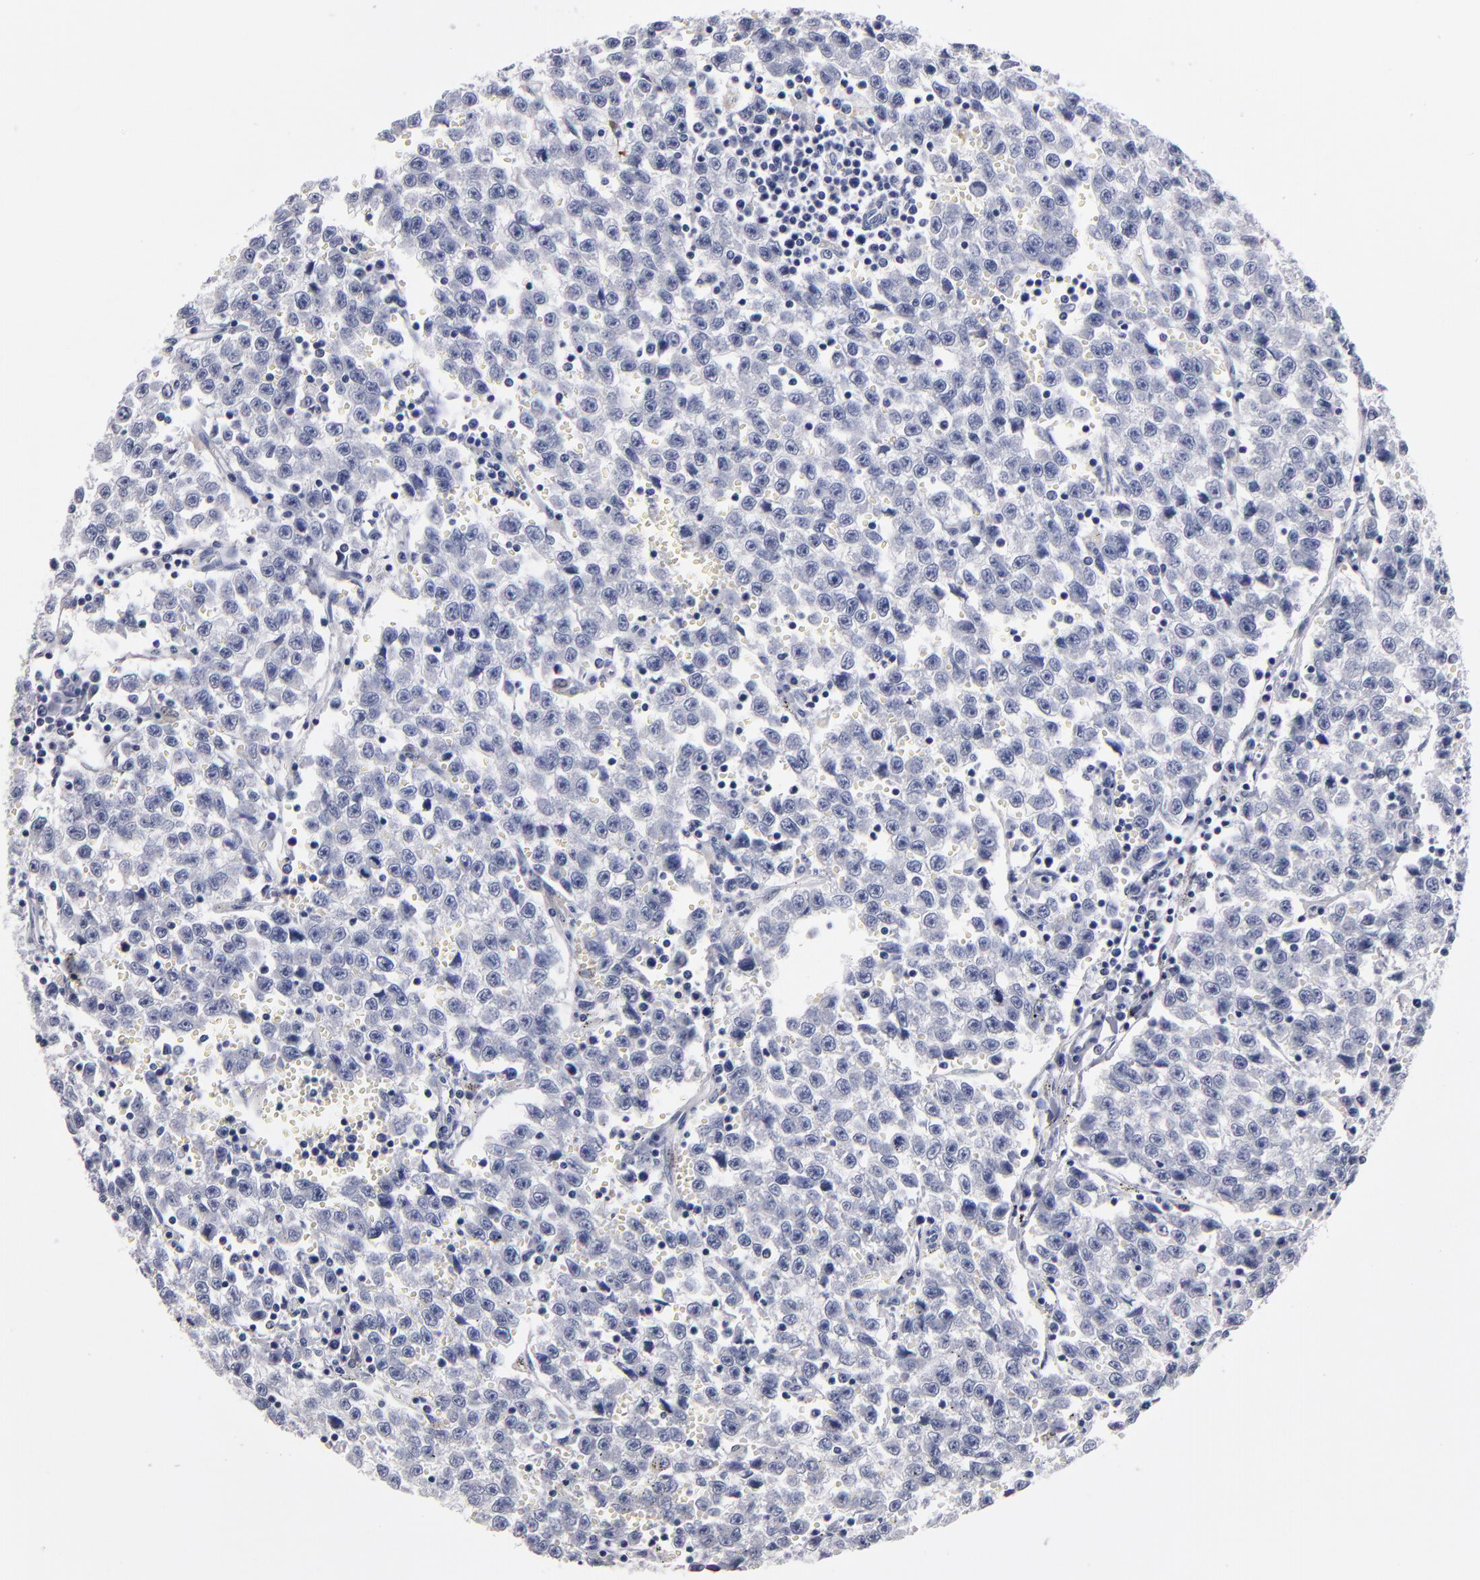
{"staining": {"intensity": "negative", "quantity": "none", "location": "none"}, "tissue": "testis cancer", "cell_type": "Tumor cells", "image_type": "cancer", "snomed": [{"axis": "morphology", "description": "Seminoma, NOS"}, {"axis": "topography", "description": "Testis"}], "caption": "The histopathology image demonstrates no significant expression in tumor cells of testis cancer.", "gene": "FABP4", "patient": {"sex": "male", "age": 35}}